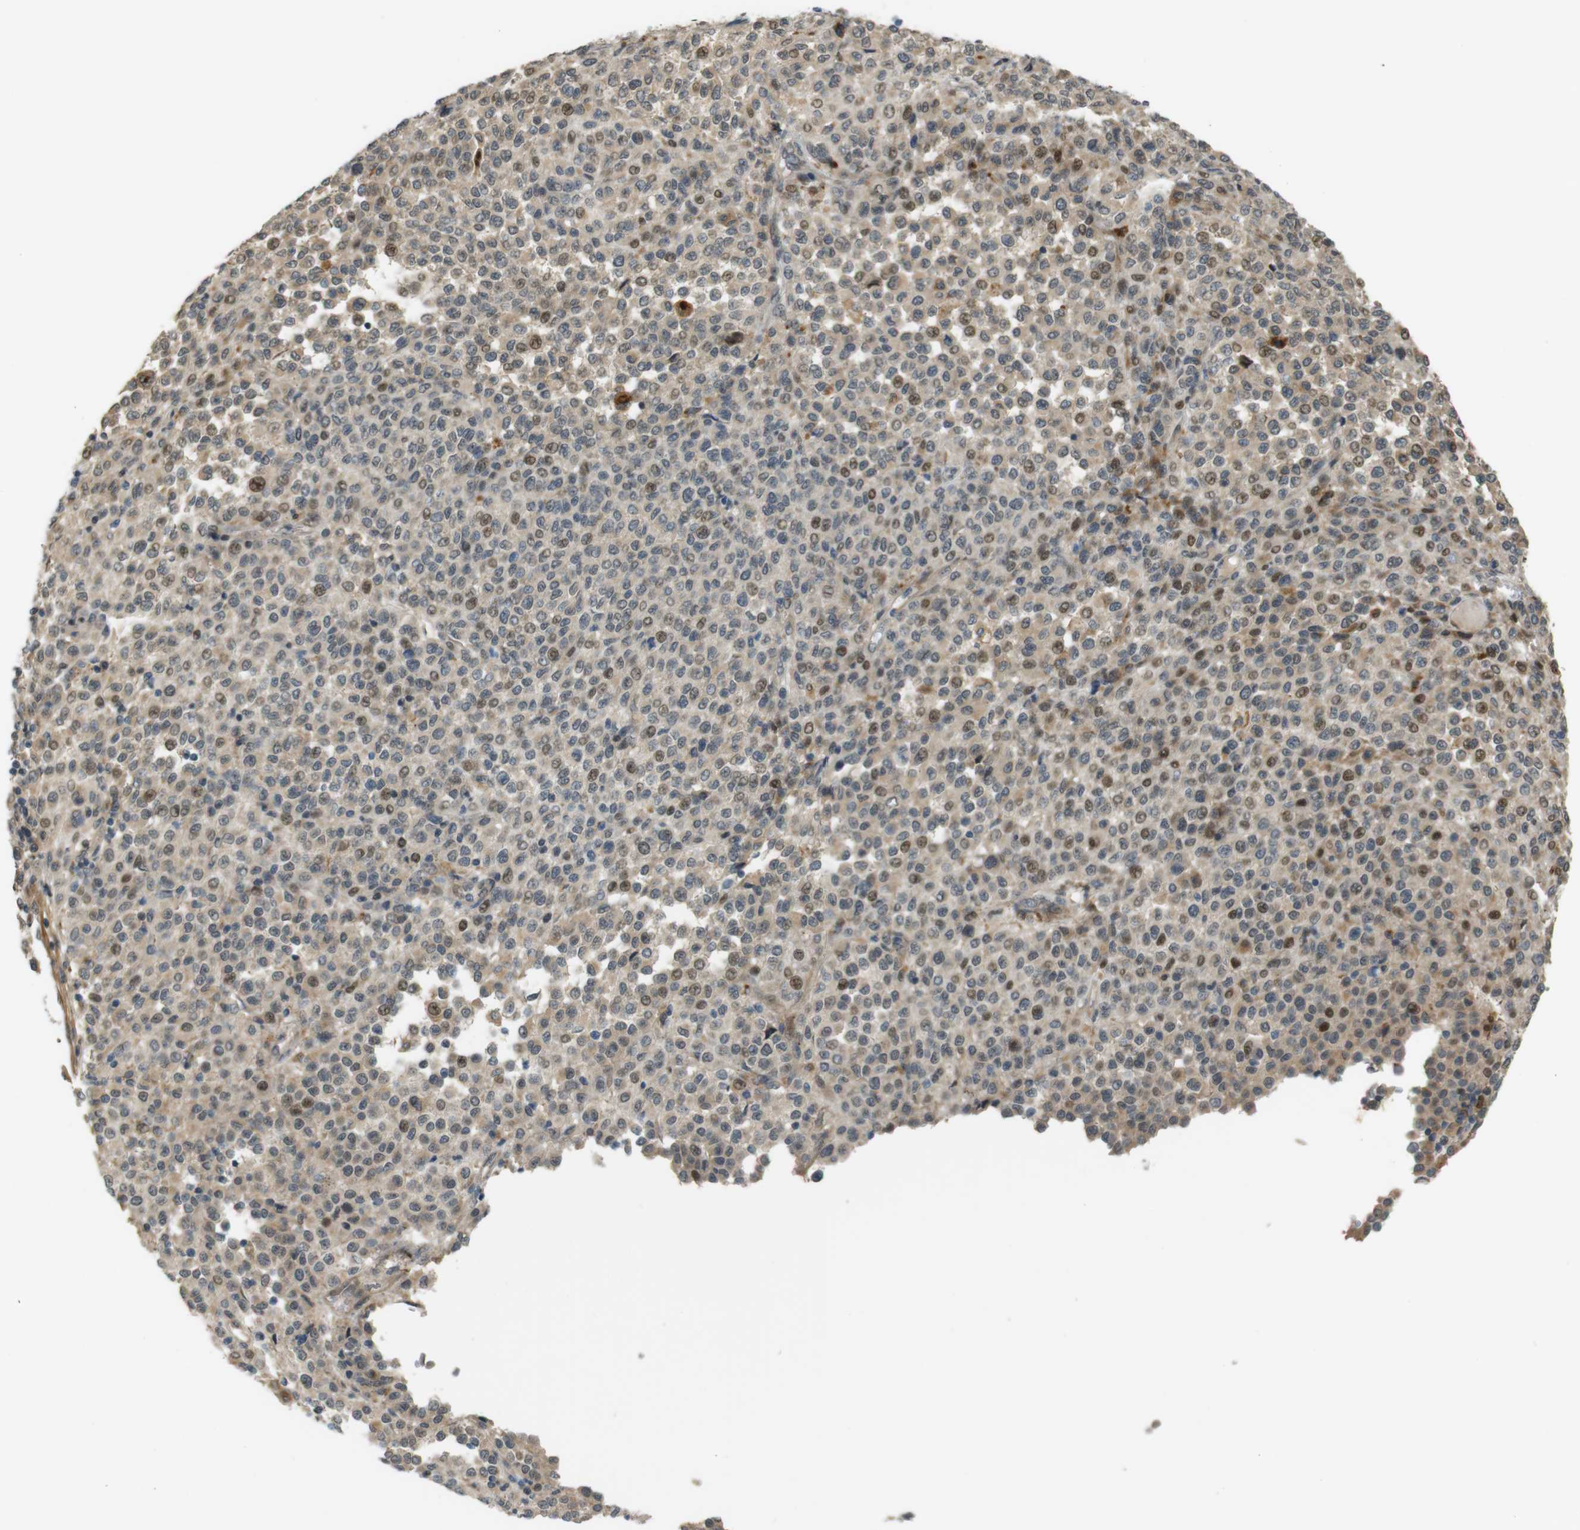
{"staining": {"intensity": "weak", "quantity": "25%-75%", "location": "nuclear"}, "tissue": "melanoma", "cell_type": "Tumor cells", "image_type": "cancer", "snomed": [{"axis": "morphology", "description": "Malignant melanoma, Metastatic site"}, {"axis": "topography", "description": "Pancreas"}], "caption": "High-power microscopy captured an IHC photomicrograph of malignant melanoma (metastatic site), revealing weak nuclear expression in approximately 25%-75% of tumor cells. (IHC, brightfield microscopy, high magnification).", "gene": "TSPAN9", "patient": {"sex": "female", "age": 30}}